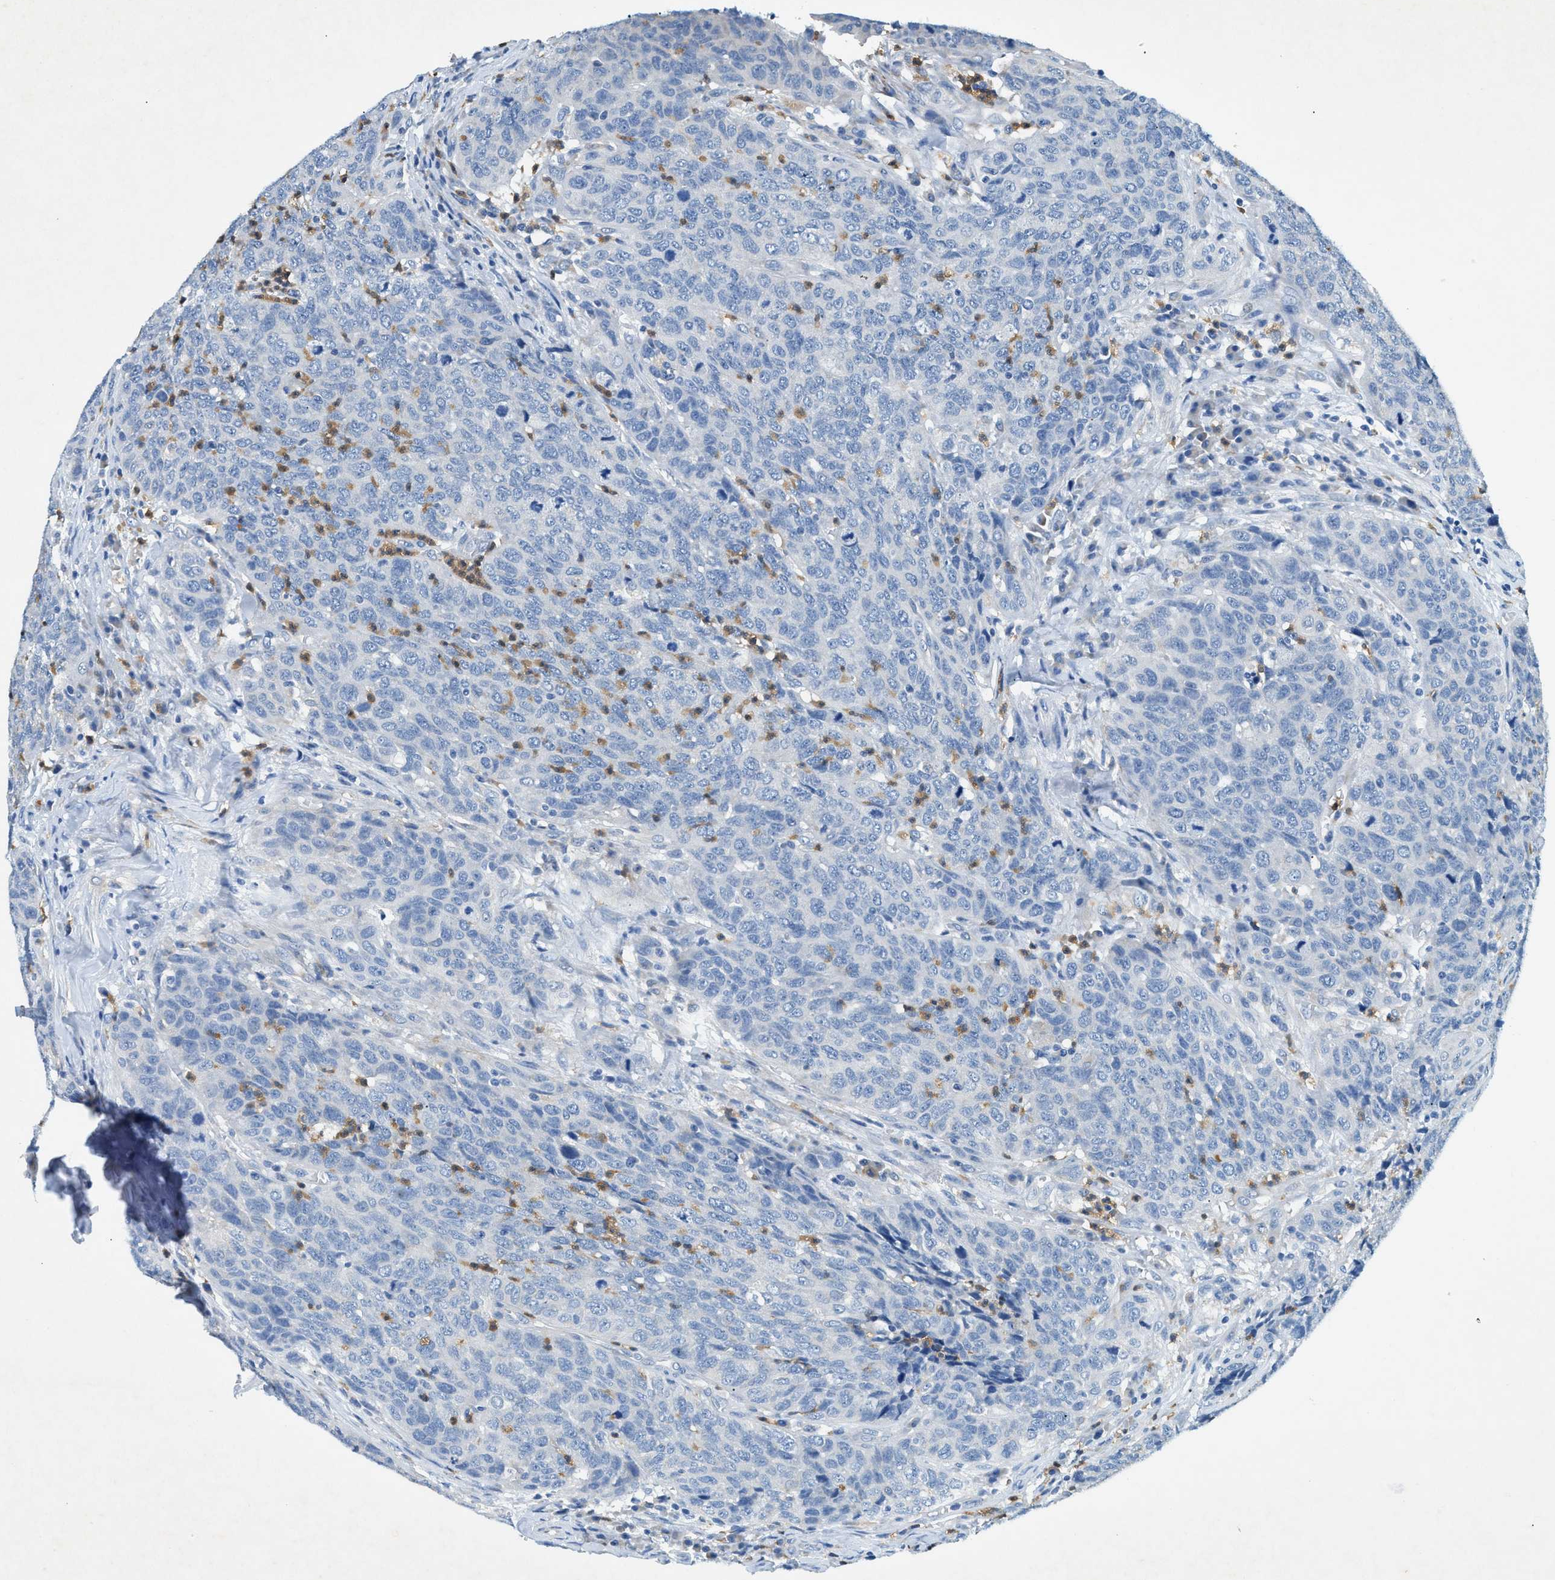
{"staining": {"intensity": "negative", "quantity": "none", "location": "none"}, "tissue": "head and neck cancer", "cell_type": "Tumor cells", "image_type": "cancer", "snomed": [{"axis": "morphology", "description": "Squamous cell carcinoma, NOS"}, {"axis": "topography", "description": "Head-Neck"}], "caption": "Human head and neck cancer stained for a protein using IHC demonstrates no staining in tumor cells.", "gene": "ZDHHC13", "patient": {"sex": "male", "age": 66}}